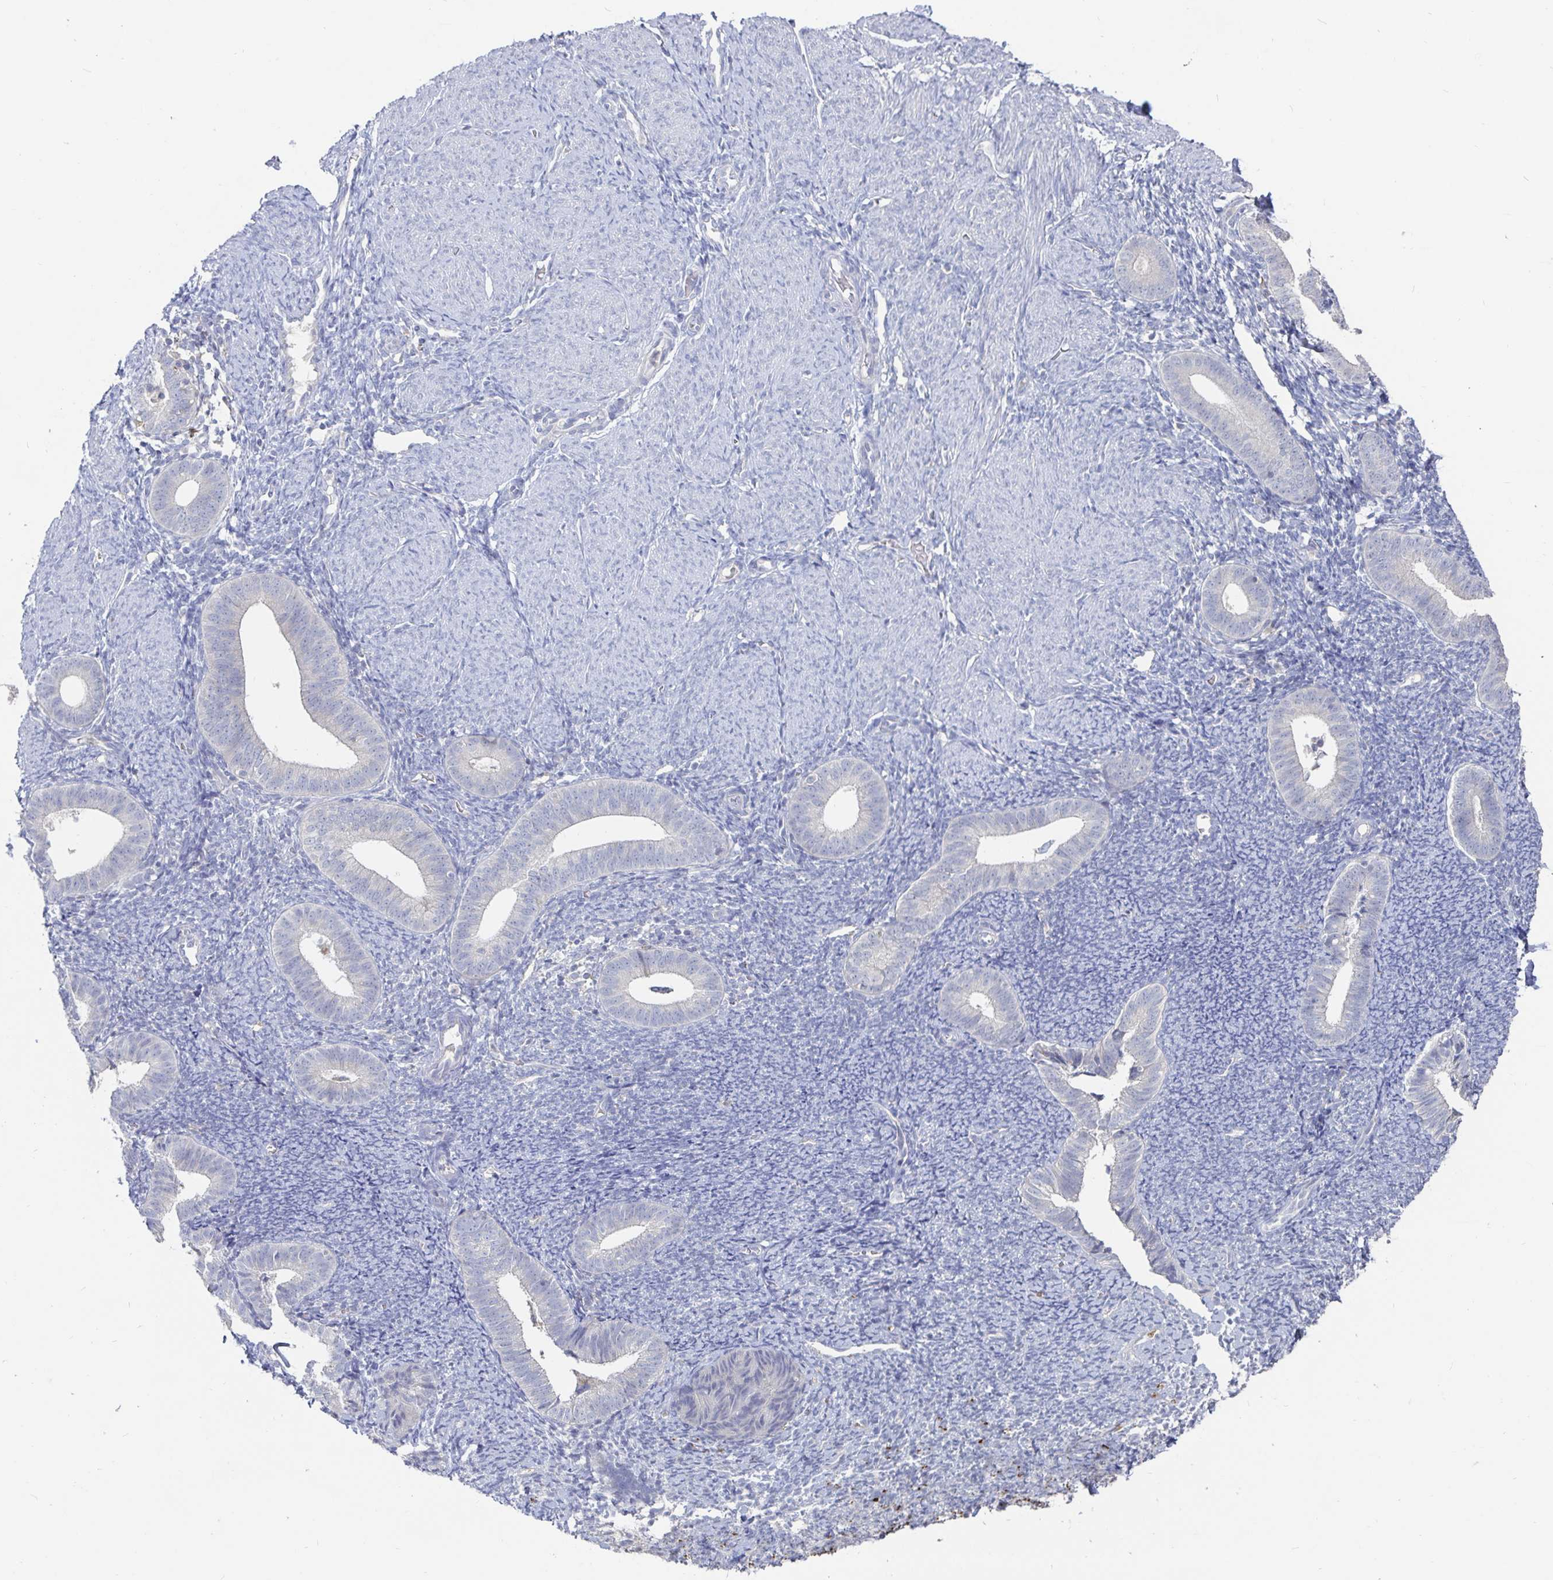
{"staining": {"intensity": "negative", "quantity": "none", "location": "none"}, "tissue": "endometrium", "cell_type": "Cells in endometrial stroma", "image_type": "normal", "snomed": [{"axis": "morphology", "description": "Normal tissue, NOS"}, {"axis": "topography", "description": "Endometrium"}], "caption": "Benign endometrium was stained to show a protein in brown. There is no significant expression in cells in endometrial stroma.", "gene": "SPPL3", "patient": {"sex": "female", "age": 39}}